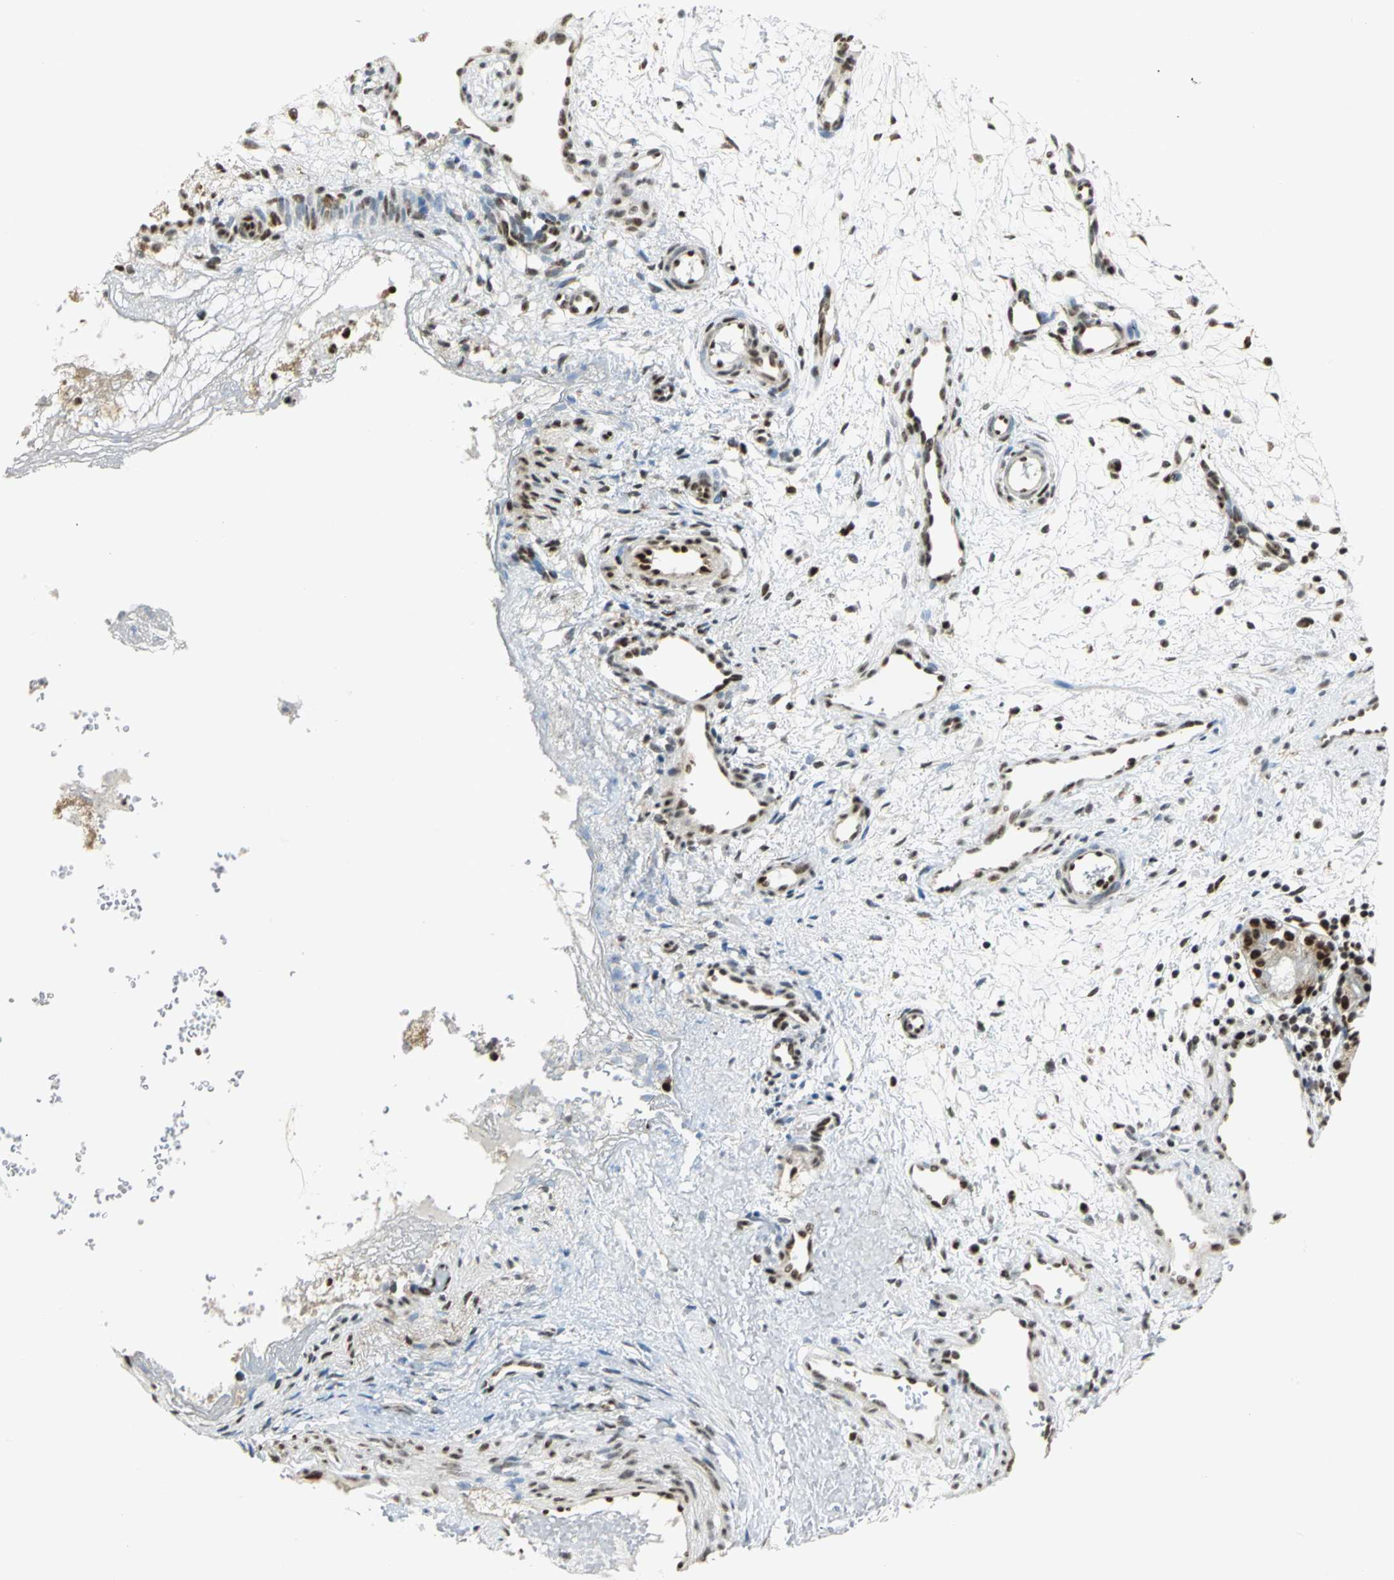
{"staining": {"intensity": "strong", "quantity": ">75%", "location": "nuclear"}, "tissue": "nasopharynx", "cell_type": "Respiratory epithelial cells", "image_type": "normal", "snomed": [{"axis": "morphology", "description": "Normal tissue, NOS"}, {"axis": "morphology", "description": "Inflammation, NOS"}, {"axis": "topography", "description": "Nasopharynx"}], "caption": "Immunohistochemistry (IHC) image of normal nasopharynx: human nasopharynx stained using immunohistochemistry shows high levels of strong protein expression localized specifically in the nuclear of respiratory epithelial cells, appearing as a nuclear brown color.", "gene": "DDX5", "patient": {"sex": "female", "age": 55}}